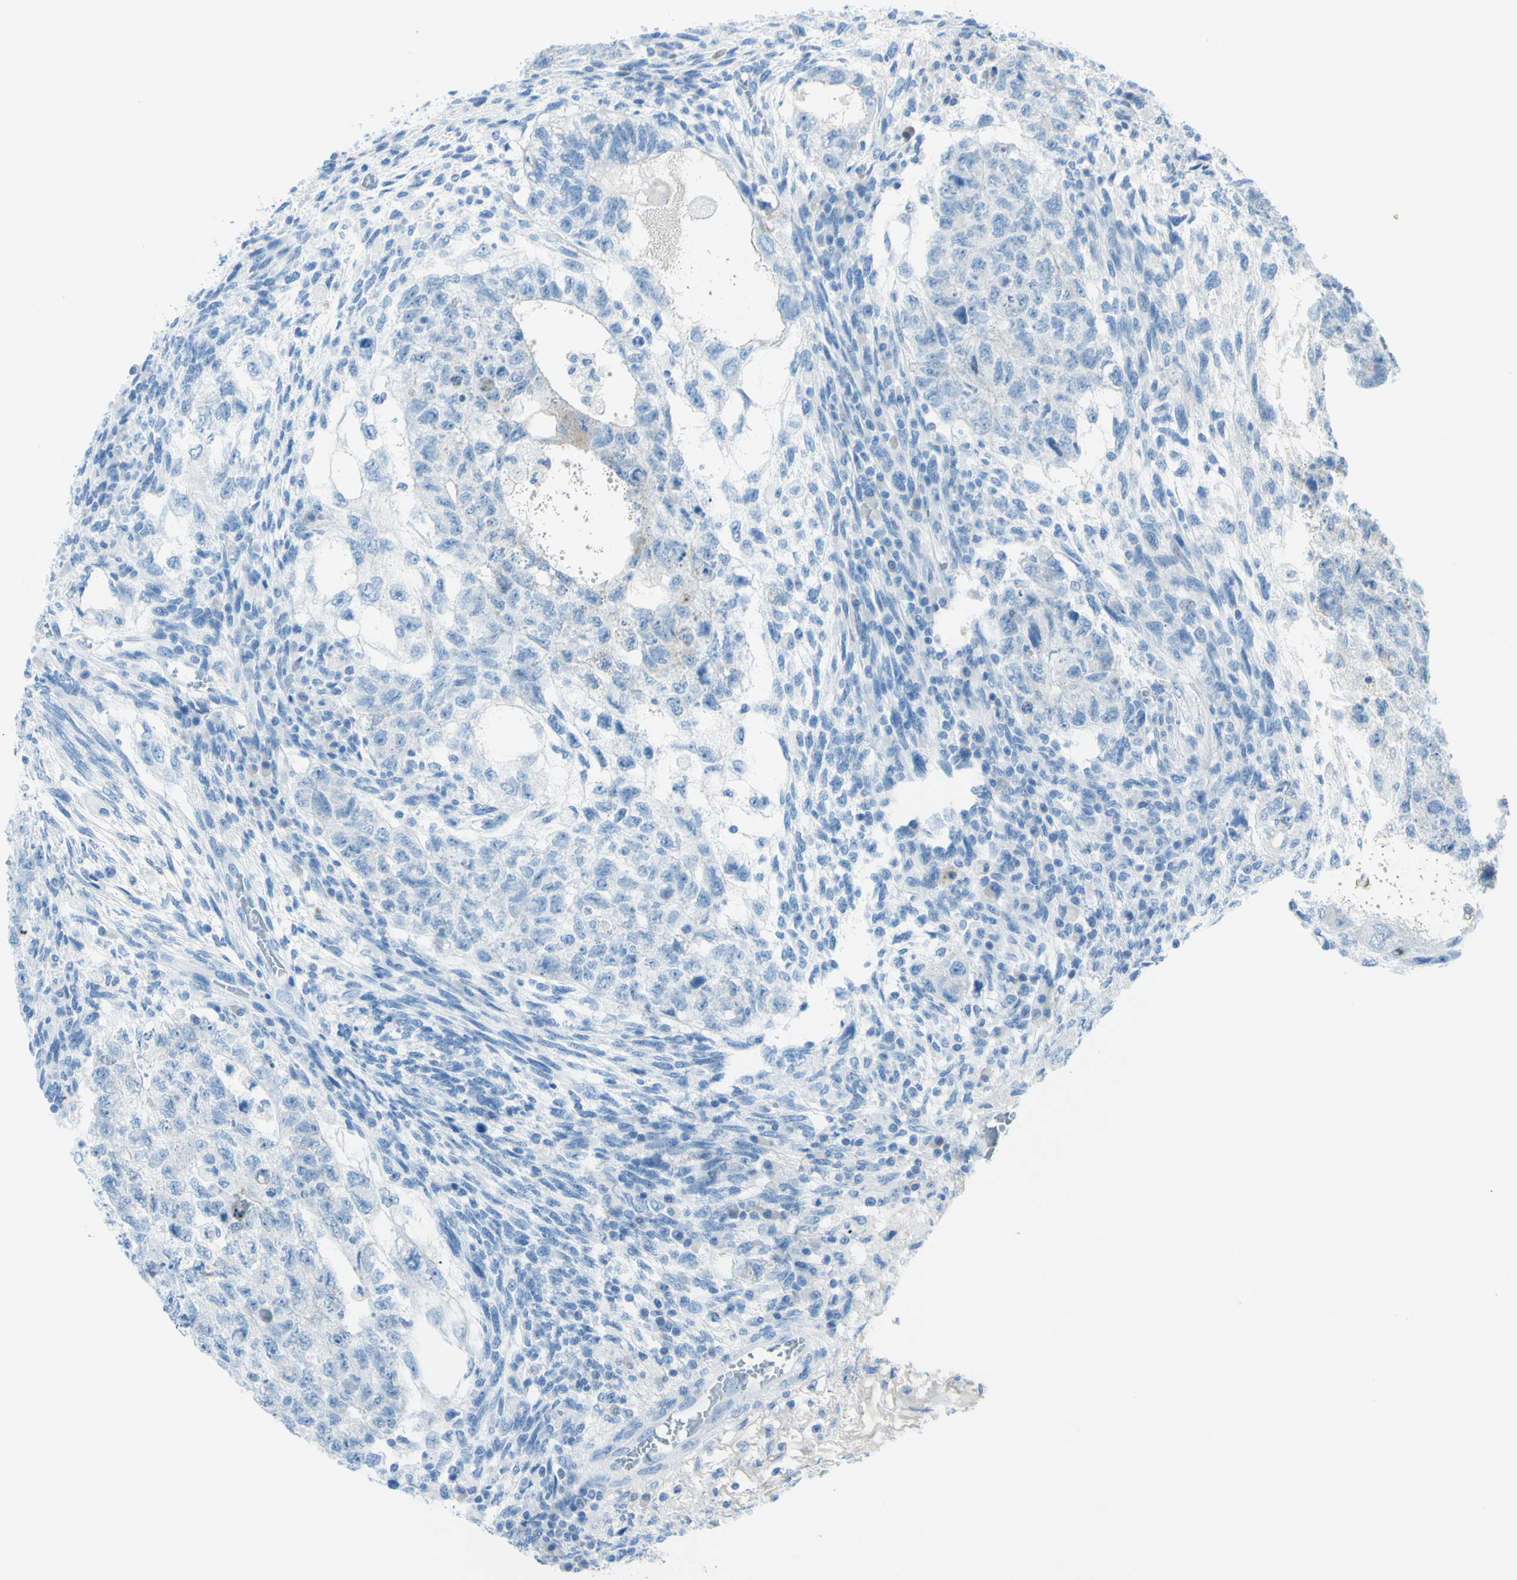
{"staining": {"intensity": "negative", "quantity": "none", "location": "none"}, "tissue": "testis cancer", "cell_type": "Tumor cells", "image_type": "cancer", "snomed": [{"axis": "morphology", "description": "Normal tissue, NOS"}, {"axis": "morphology", "description": "Carcinoma, Embryonal, NOS"}, {"axis": "topography", "description": "Testis"}], "caption": "DAB (3,3'-diaminobenzidine) immunohistochemical staining of human testis embryonal carcinoma displays no significant staining in tumor cells.", "gene": "TFPI2", "patient": {"sex": "male", "age": 36}}